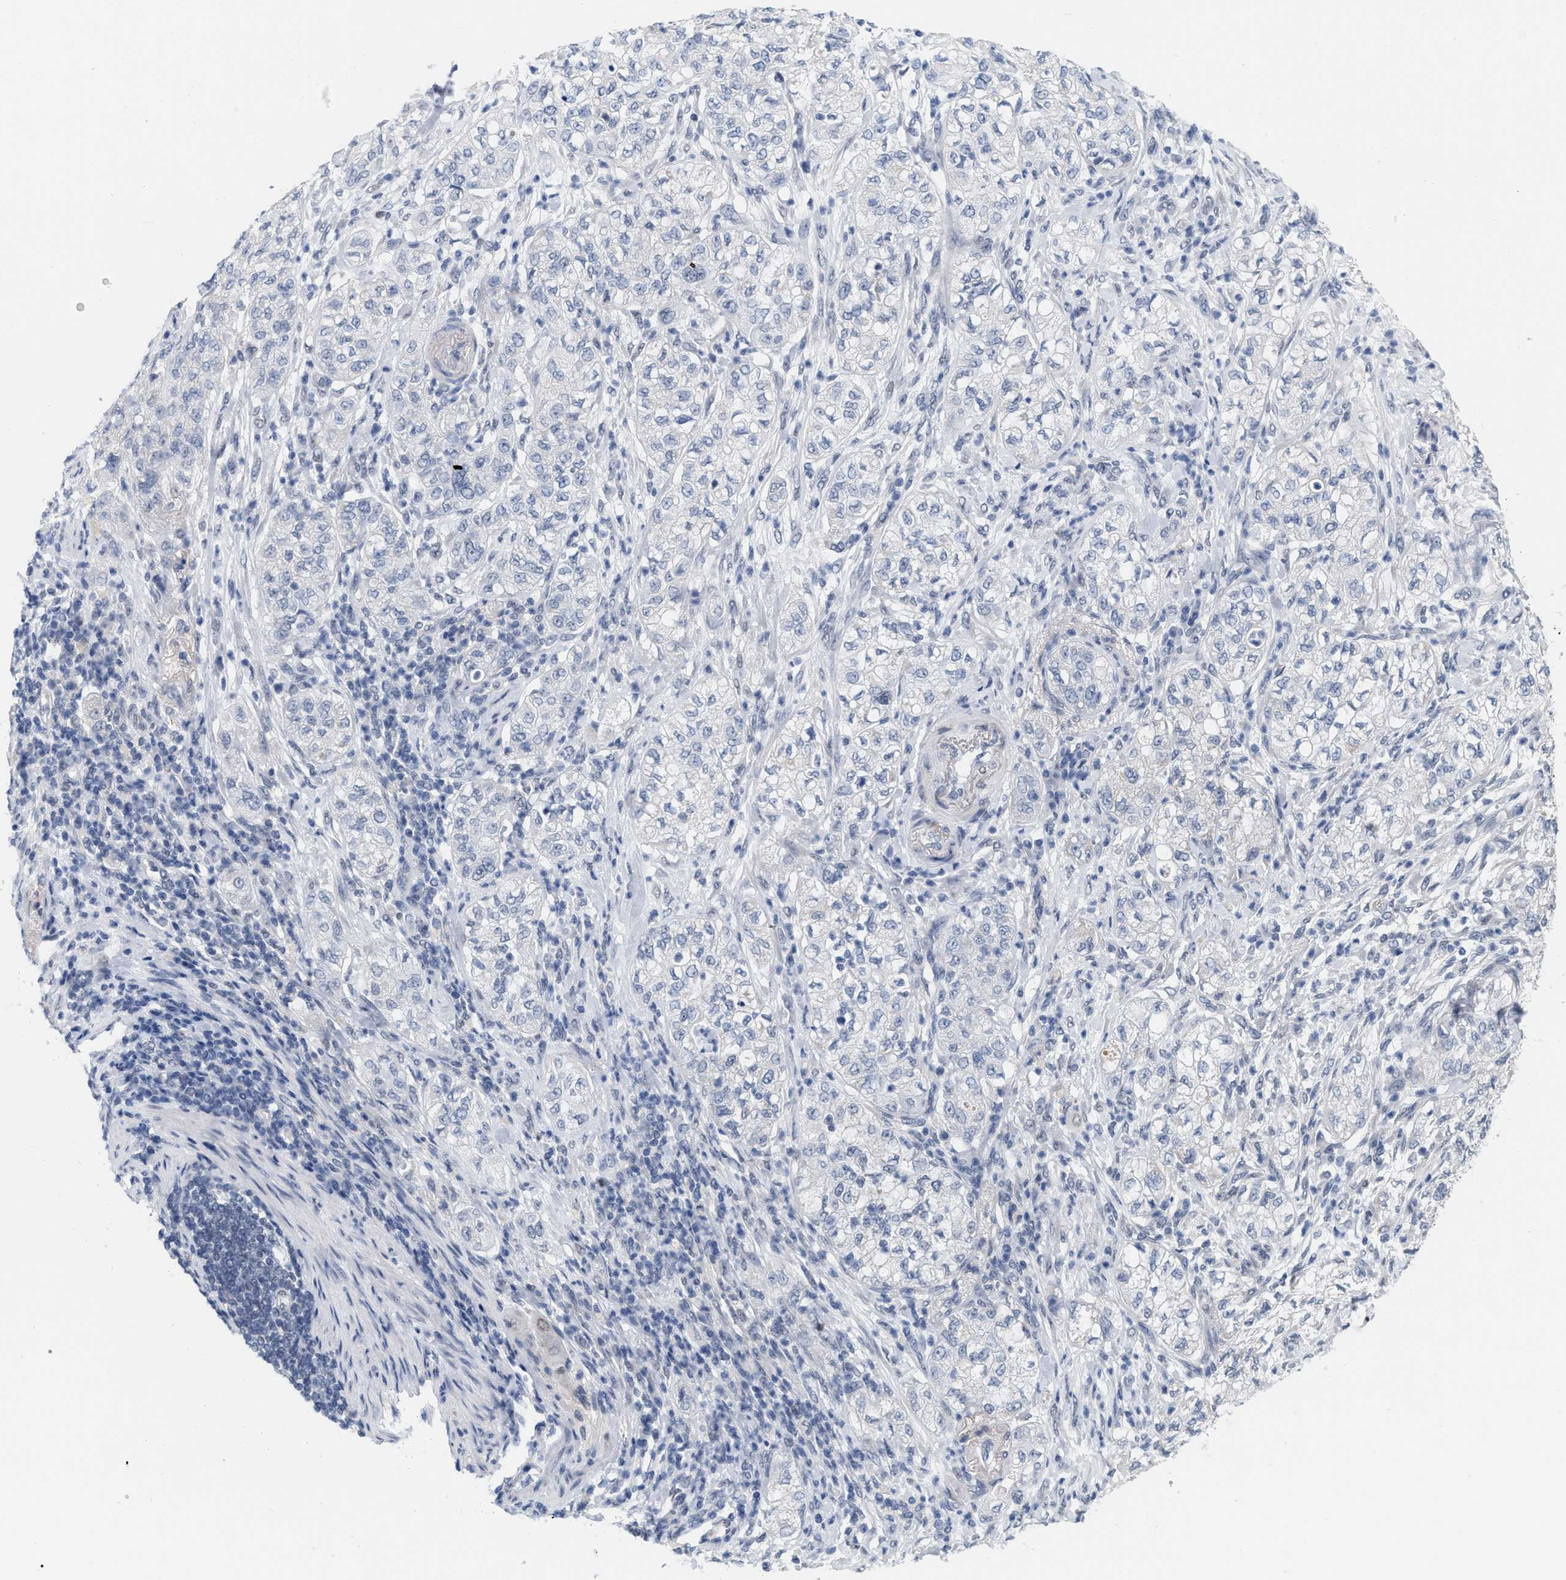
{"staining": {"intensity": "negative", "quantity": "none", "location": "none"}, "tissue": "pancreatic cancer", "cell_type": "Tumor cells", "image_type": "cancer", "snomed": [{"axis": "morphology", "description": "Adenocarcinoma, NOS"}, {"axis": "topography", "description": "Pancreas"}], "caption": "This is a histopathology image of IHC staining of pancreatic cancer (adenocarcinoma), which shows no positivity in tumor cells. (Stains: DAB (3,3'-diaminobenzidine) IHC with hematoxylin counter stain, Microscopy: brightfield microscopy at high magnification).", "gene": "XIRP1", "patient": {"sex": "female", "age": 78}}